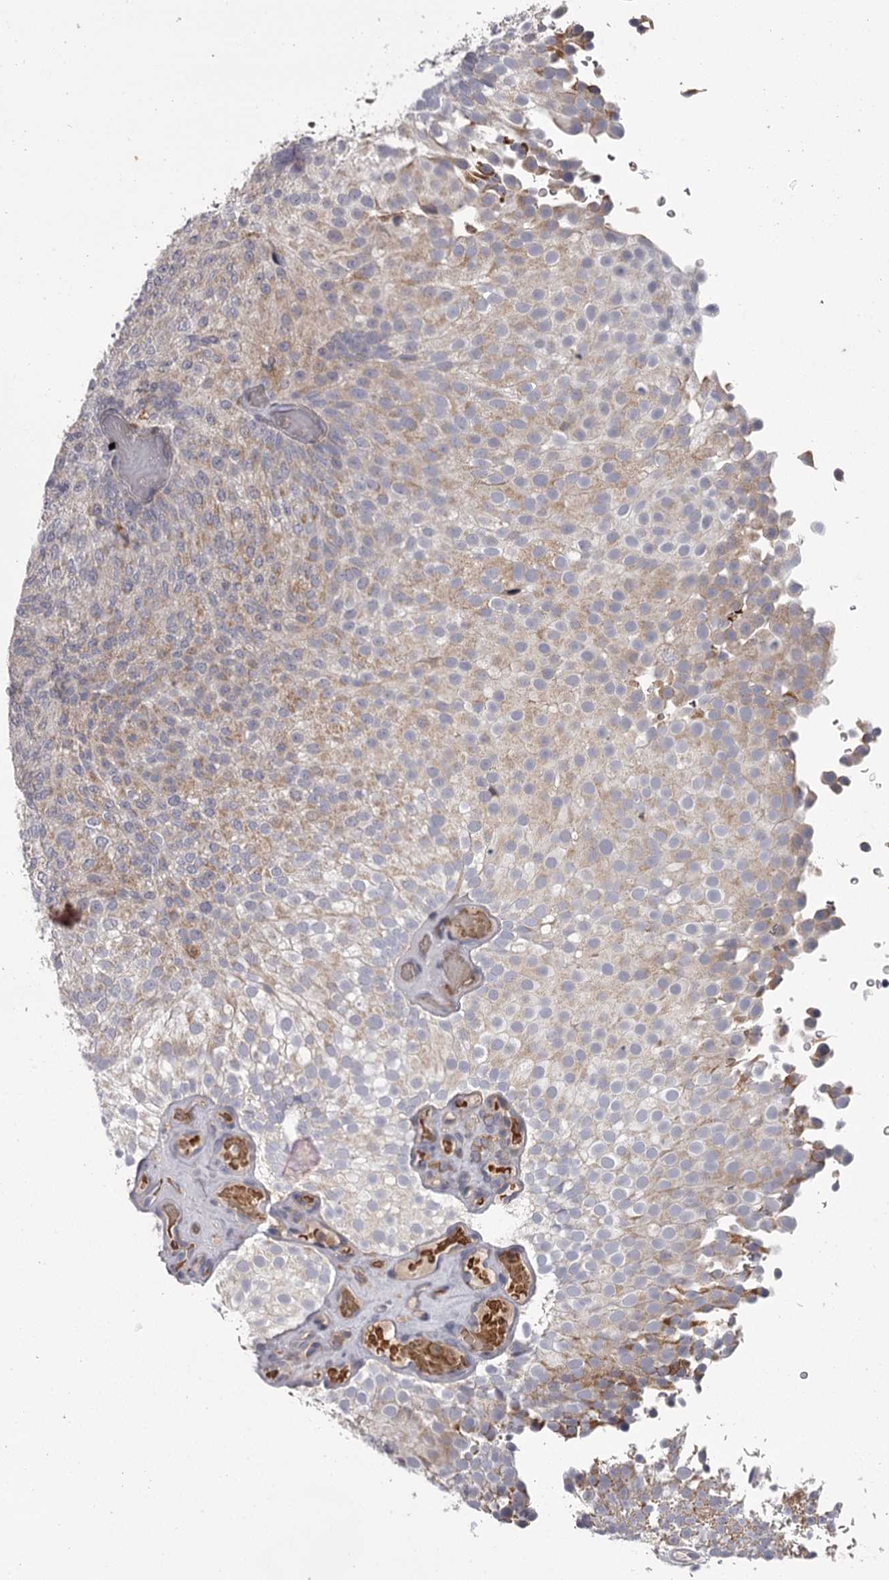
{"staining": {"intensity": "weak", "quantity": "<25%", "location": "cytoplasmic/membranous"}, "tissue": "urothelial cancer", "cell_type": "Tumor cells", "image_type": "cancer", "snomed": [{"axis": "morphology", "description": "Urothelial carcinoma, Low grade"}, {"axis": "topography", "description": "Urinary bladder"}], "caption": "Immunohistochemistry photomicrograph of low-grade urothelial carcinoma stained for a protein (brown), which exhibits no staining in tumor cells.", "gene": "RASSF6", "patient": {"sex": "male", "age": 78}}